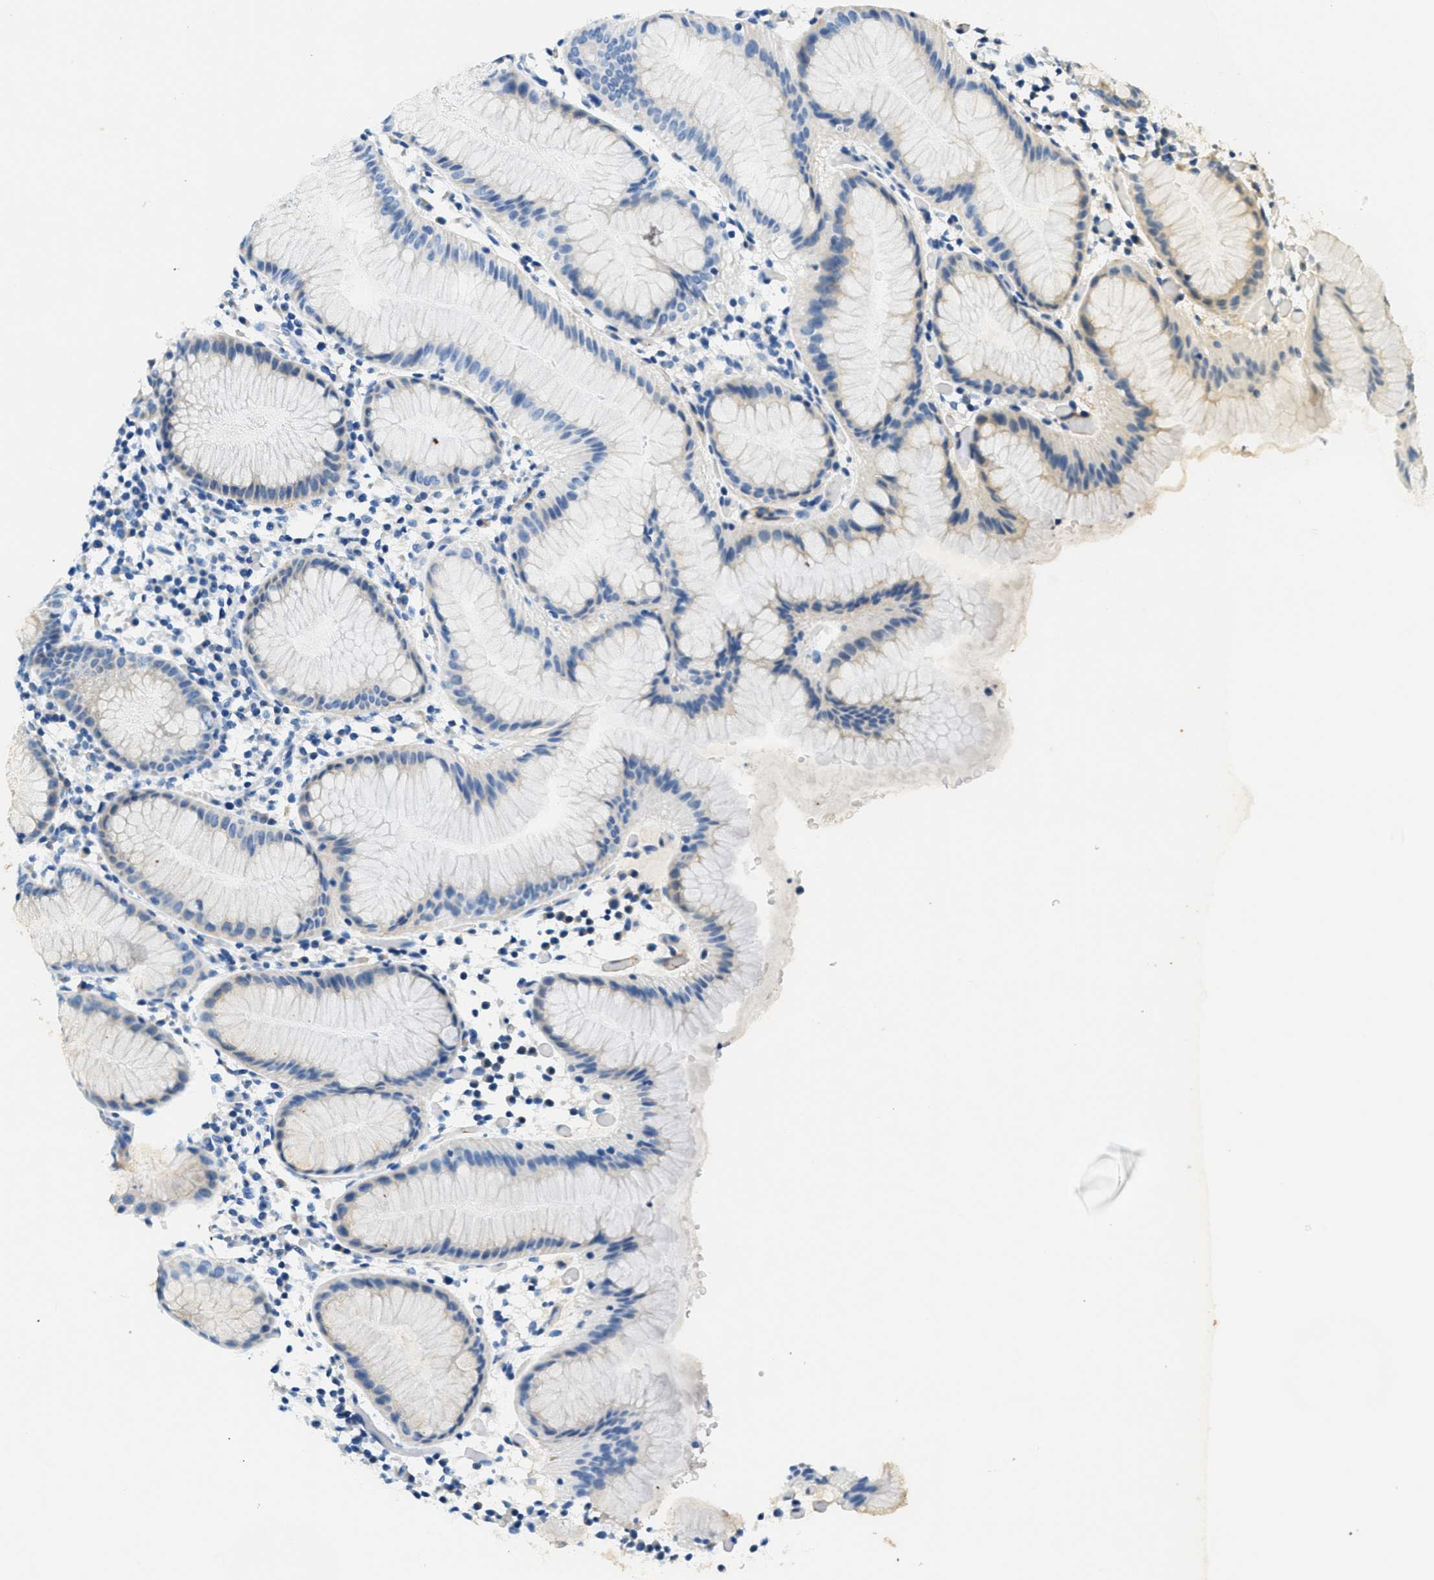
{"staining": {"intensity": "weak", "quantity": "<25%", "location": "cytoplasmic/membranous"}, "tissue": "stomach", "cell_type": "Glandular cells", "image_type": "normal", "snomed": [{"axis": "morphology", "description": "Normal tissue, NOS"}, {"axis": "topography", "description": "Stomach"}, {"axis": "topography", "description": "Stomach, lower"}], "caption": "Immunohistochemistry image of unremarkable human stomach stained for a protein (brown), which reveals no positivity in glandular cells.", "gene": "CA4", "patient": {"sex": "female", "age": 75}}